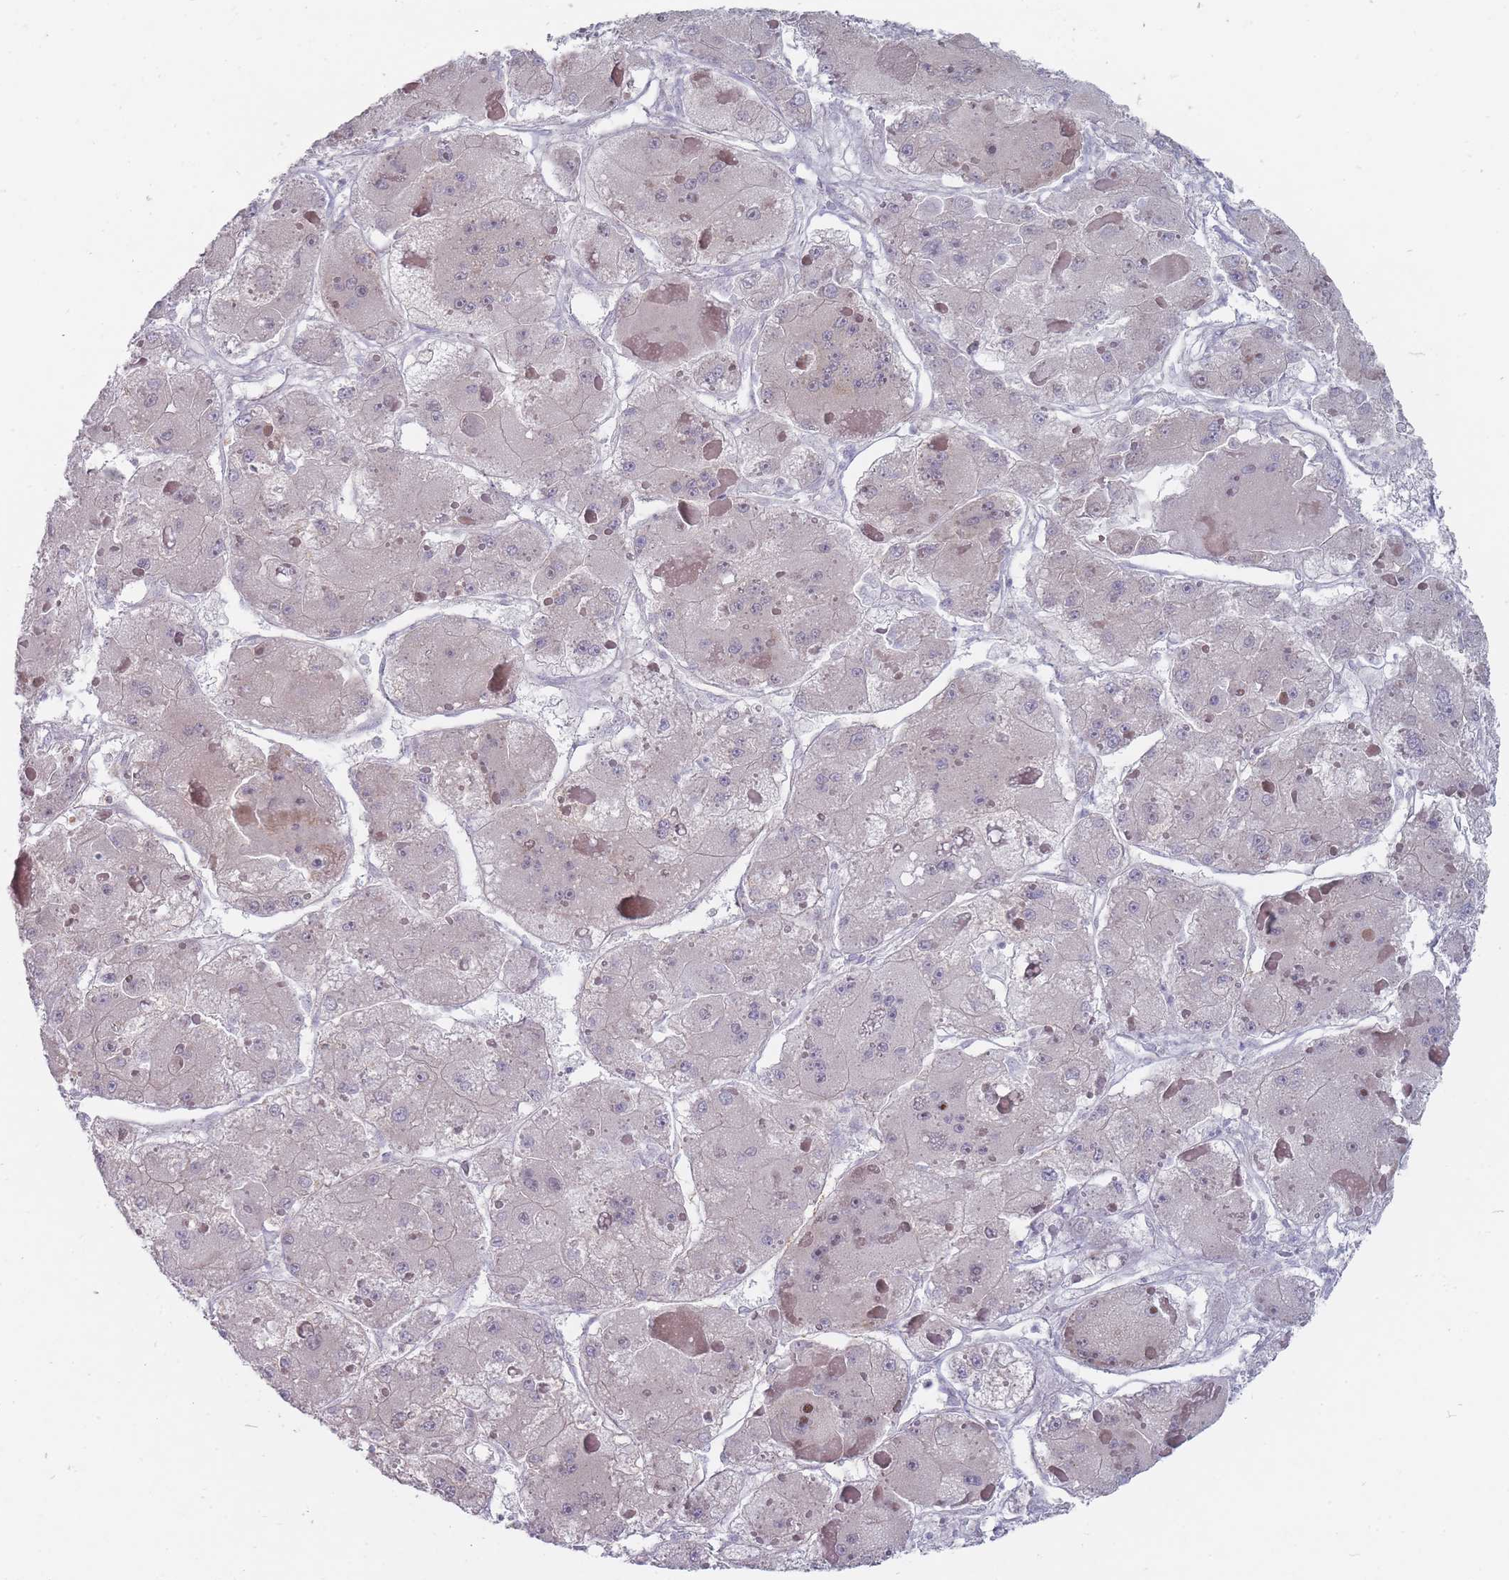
{"staining": {"intensity": "negative", "quantity": "none", "location": "none"}, "tissue": "liver cancer", "cell_type": "Tumor cells", "image_type": "cancer", "snomed": [{"axis": "morphology", "description": "Carcinoma, Hepatocellular, NOS"}, {"axis": "topography", "description": "Liver"}], "caption": "Tumor cells are negative for brown protein staining in liver hepatocellular carcinoma.", "gene": "PCDH12", "patient": {"sex": "female", "age": 73}}